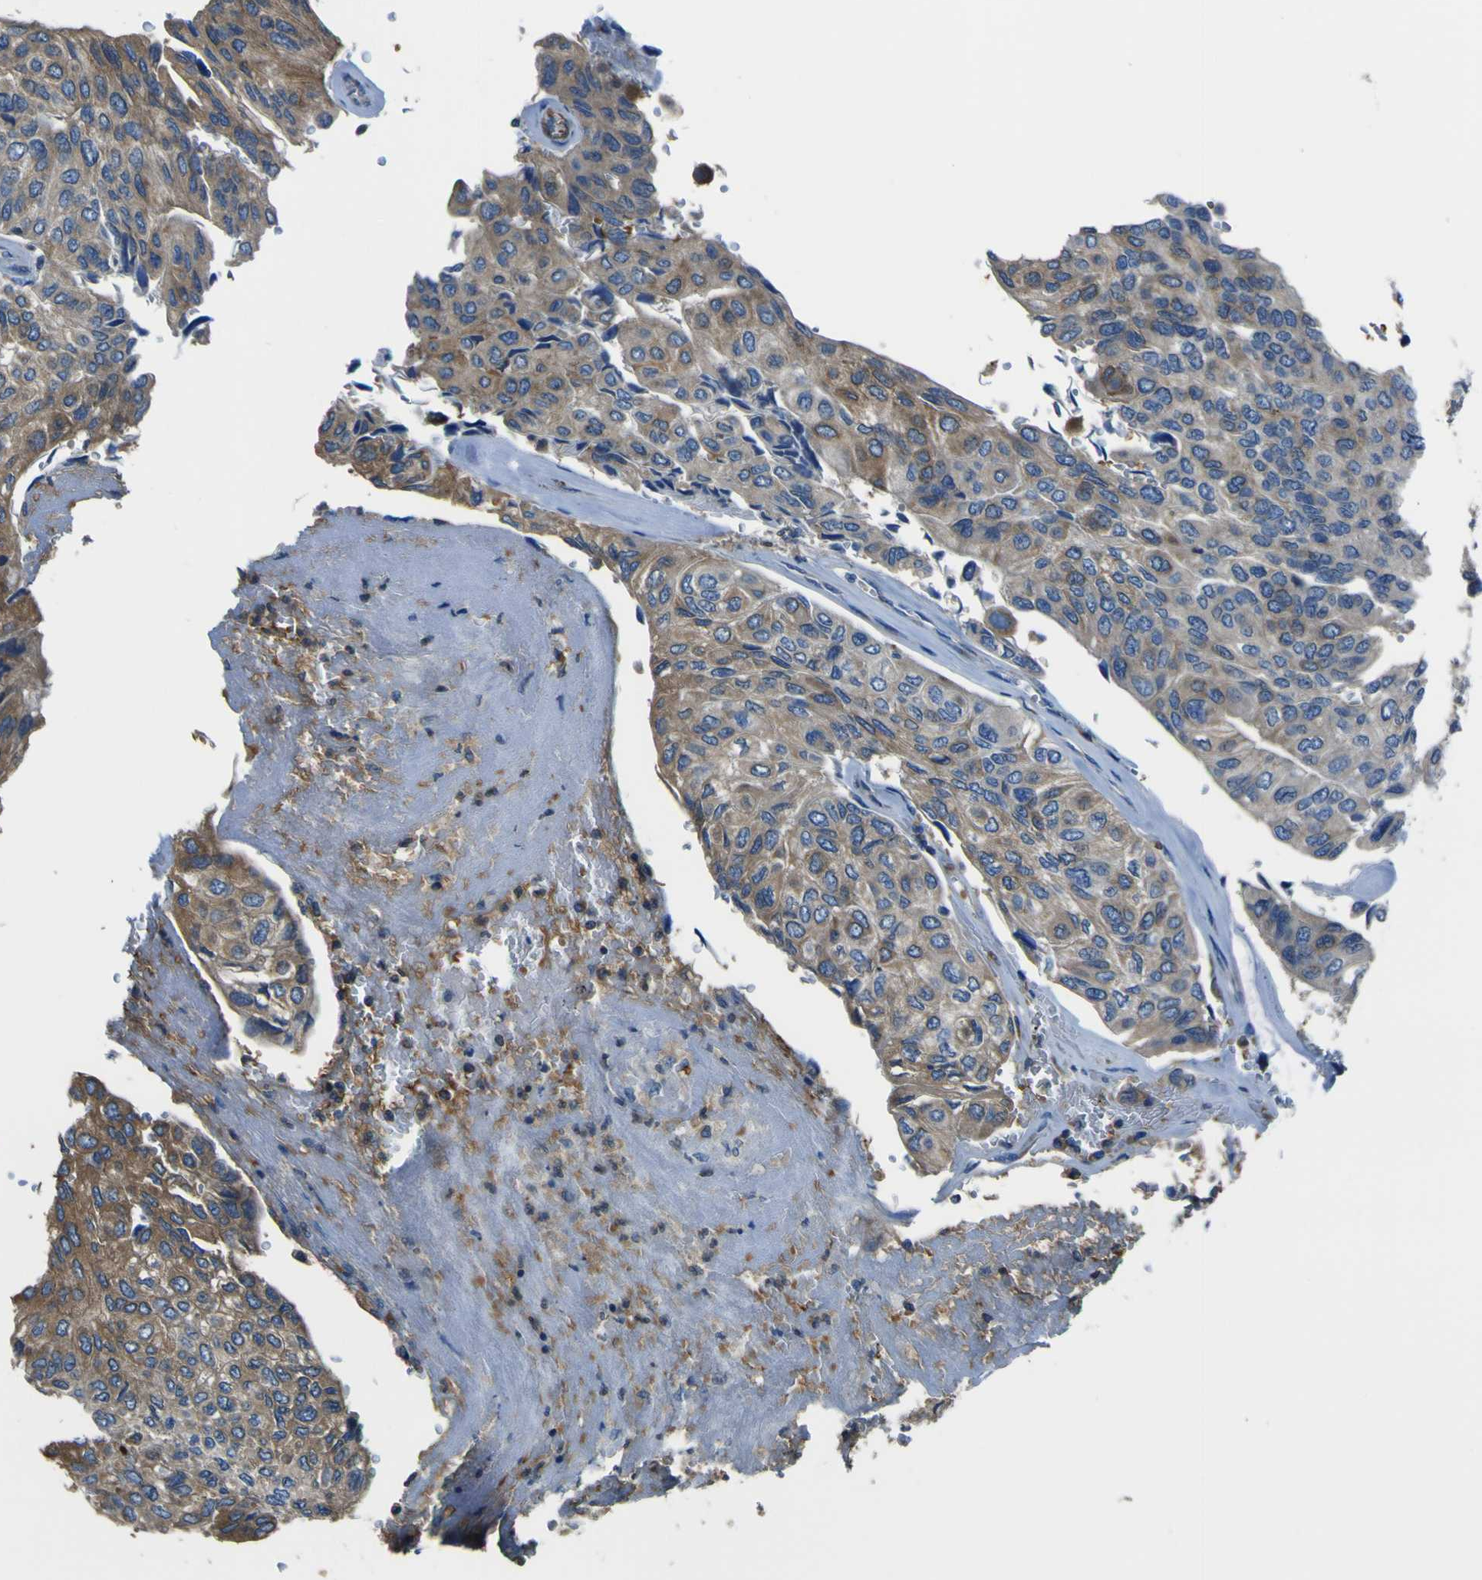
{"staining": {"intensity": "moderate", "quantity": ">75%", "location": "cytoplasmic/membranous"}, "tissue": "urothelial cancer", "cell_type": "Tumor cells", "image_type": "cancer", "snomed": [{"axis": "morphology", "description": "Urothelial carcinoma, High grade"}, {"axis": "topography", "description": "Urinary bladder"}], "caption": "Immunohistochemical staining of high-grade urothelial carcinoma reveals medium levels of moderate cytoplasmic/membranous expression in about >75% of tumor cells. (Stains: DAB in brown, nuclei in blue, Microscopy: brightfield microscopy at high magnification).", "gene": "STIM1", "patient": {"sex": "male", "age": 66}}